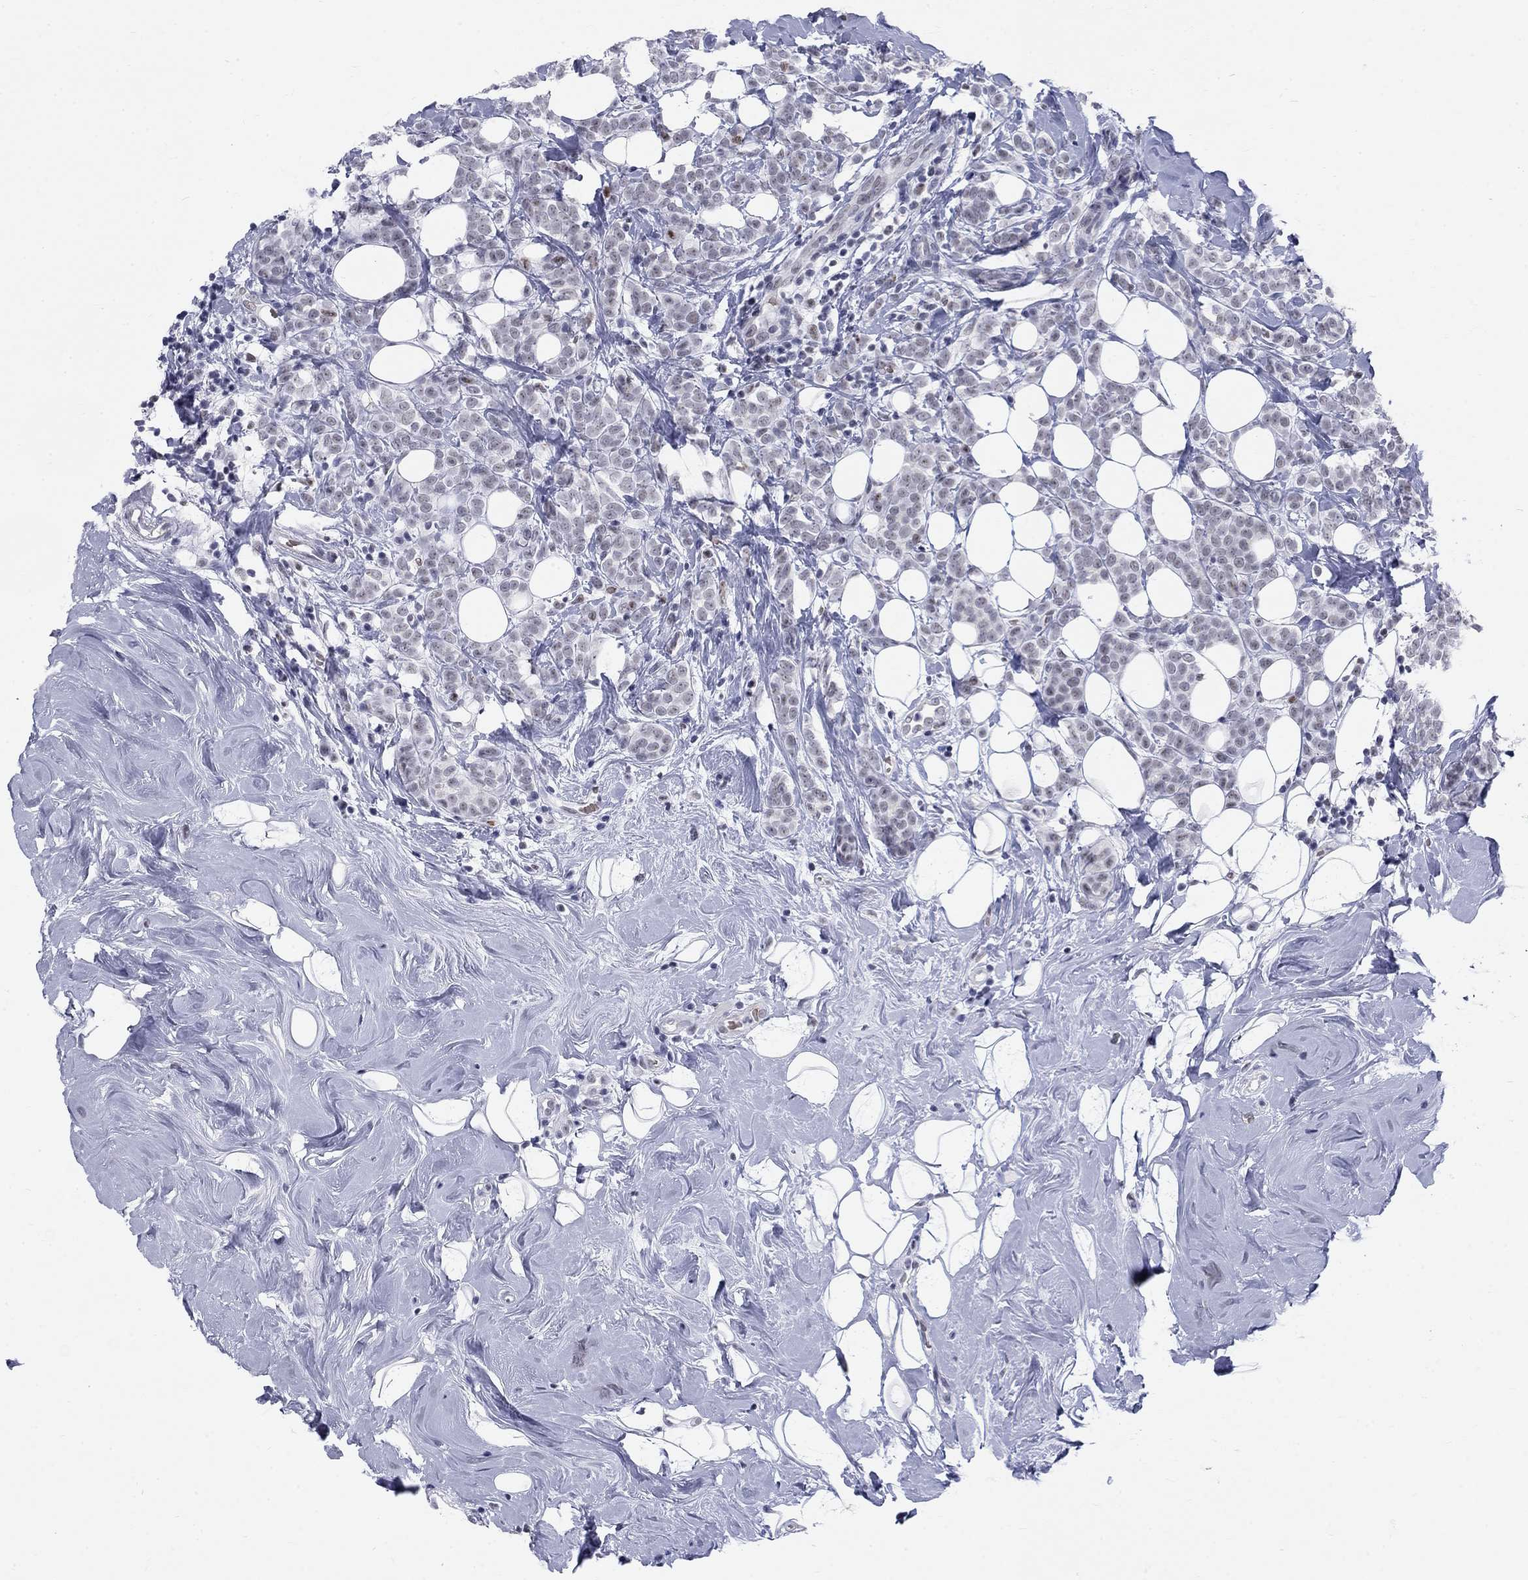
{"staining": {"intensity": "weak", "quantity": "<25%", "location": "nuclear"}, "tissue": "breast cancer", "cell_type": "Tumor cells", "image_type": "cancer", "snomed": [{"axis": "morphology", "description": "Lobular carcinoma"}, {"axis": "topography", "description": "Breast"}], "caption": "There is no significant positivity in tumor cells of breast cancer (lobular carcinoma). Nuclei are stained in blue.", "gene": "DMTN", "patient": {"sex": "female", "age": 49}}